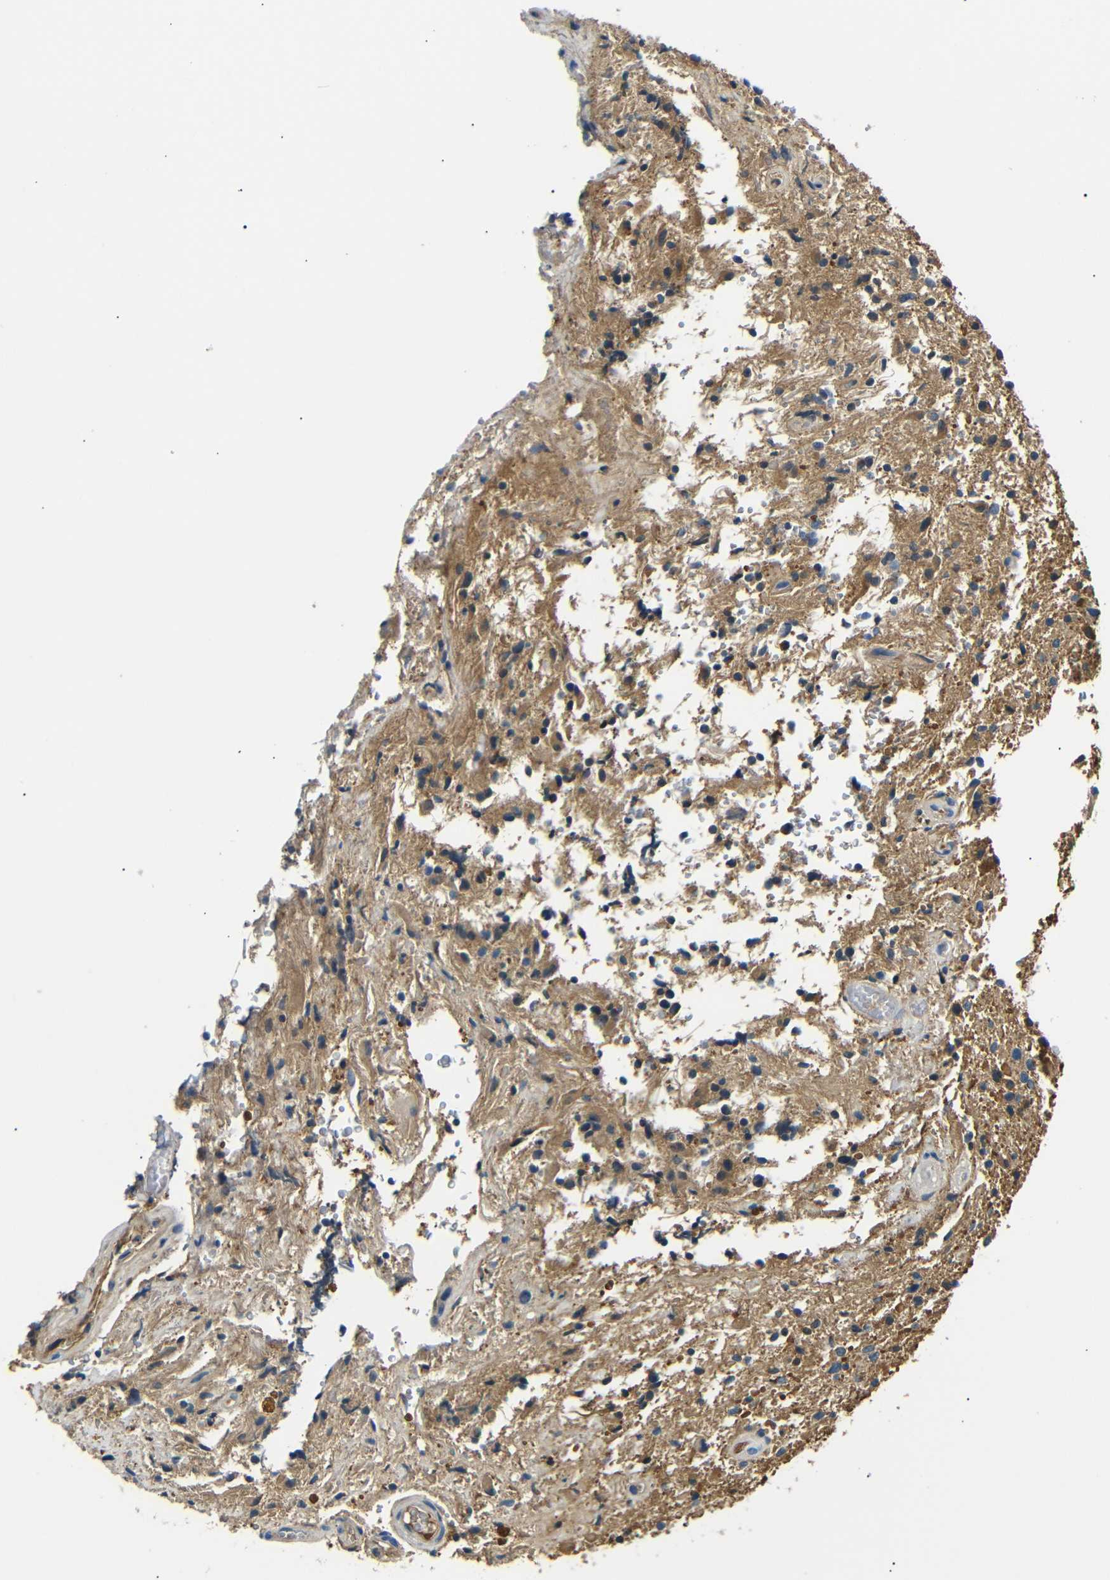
{"staining": {"intensity": "negative", "quantity": "none", "location": "none"}, "tissue": "glioma", "cell_type": "Tumor cells", "image_type": "cancer", "snomed": [{"axis": "morphology", "description": "Glioma, malignant, High grade"}, {"axis": "topography", "description": "Brain"}], "caption": "Tumor cells are negative for protein expression in human glioma.", "gene": "LHCGR", "patient": {"sex": "male", "age": 33}}